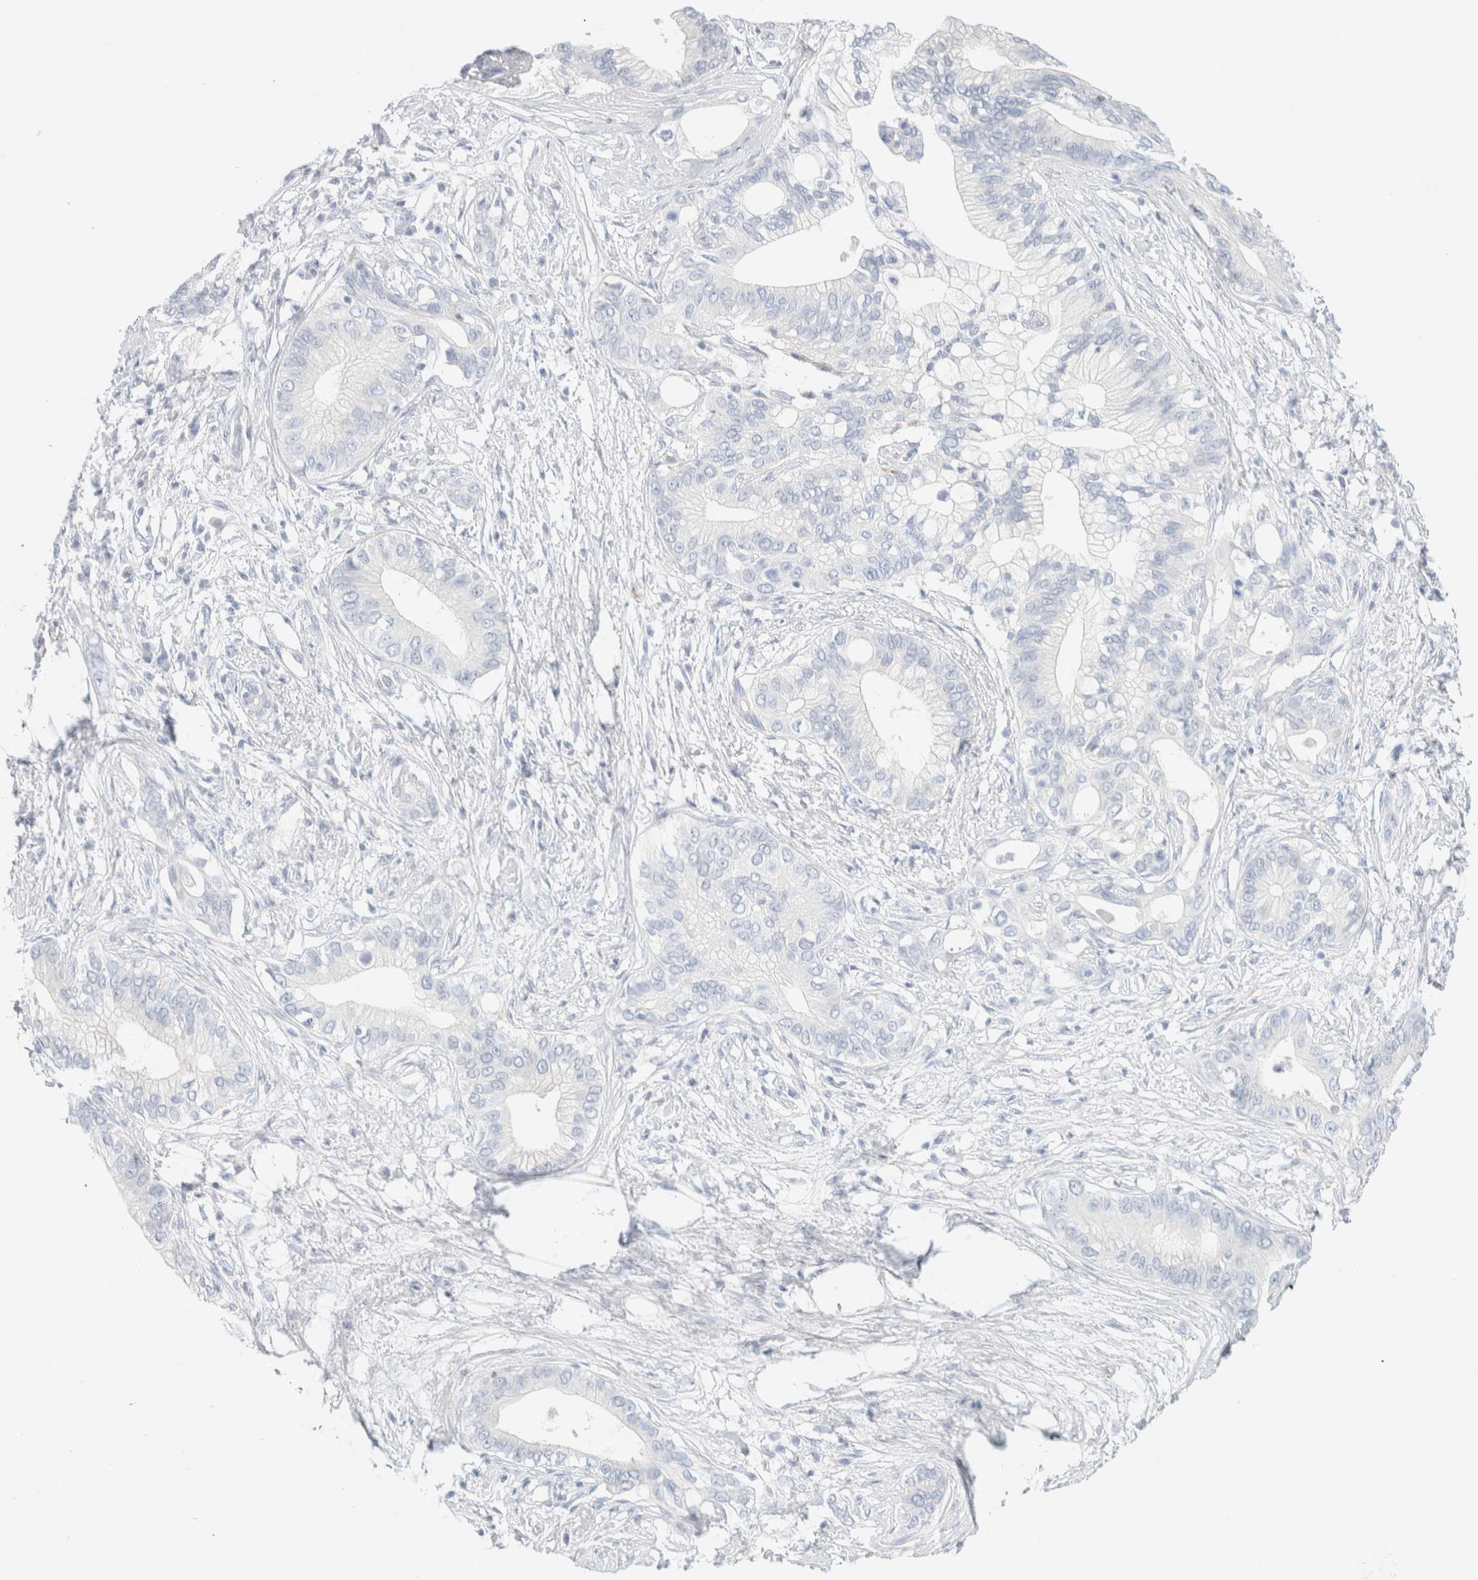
{"staining": {"intensity": "negative", "quantity": "none", "location": "none"}, "tissue": "pancreatic cancer", "cell_type": "Tumor cells", "image_type": "cancer", "snomed": [{"axis": "morphology", "description": "Normal tissue, NOS"}, {"axis": "morphology", "description": "Adenocarcinoma, NOS"}, {"axis": "topography", "description": "Pancreas"}, {"axis": "topography", "description": "Peripheral nerve tissue"}], "caption": "An IHC photomicrograph of adenocarcinoma (pancreatic) is shown. There is no staining in tumor cells of adenocarcinoma (pancreatic).", "gene": "CPQ", "patient": {"sex": "male", "age": 59}}